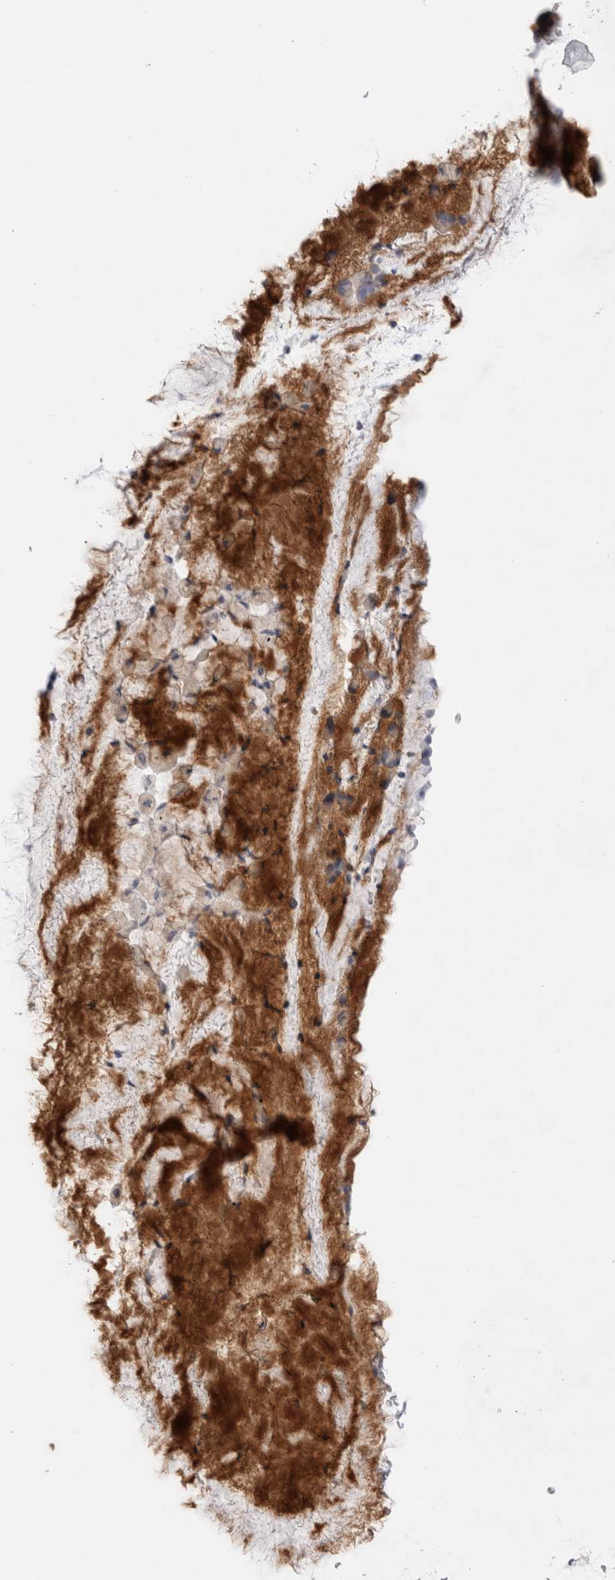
{"staining": {"intensity": "moderate", "quantity": ">75%", "location": "cytoplasmic/membranous"}, "tissue": "bronchus", "cell_type": "Respiratory epithelial cells", "image_type": "normal", "snomed": [{"axis": "morphology", "description": "Normal tissue, NOS"}, {"axis": "topography", "description": "Cartilage tissue"}], "caption": "A histopathology image of bronchus stained for a protein exhibits moderate cytoplasmic/membranous brown staining in respiratory epithelial cells.", "gene": "RBM12B", "patient": {"sex": "female", "age": 63}}